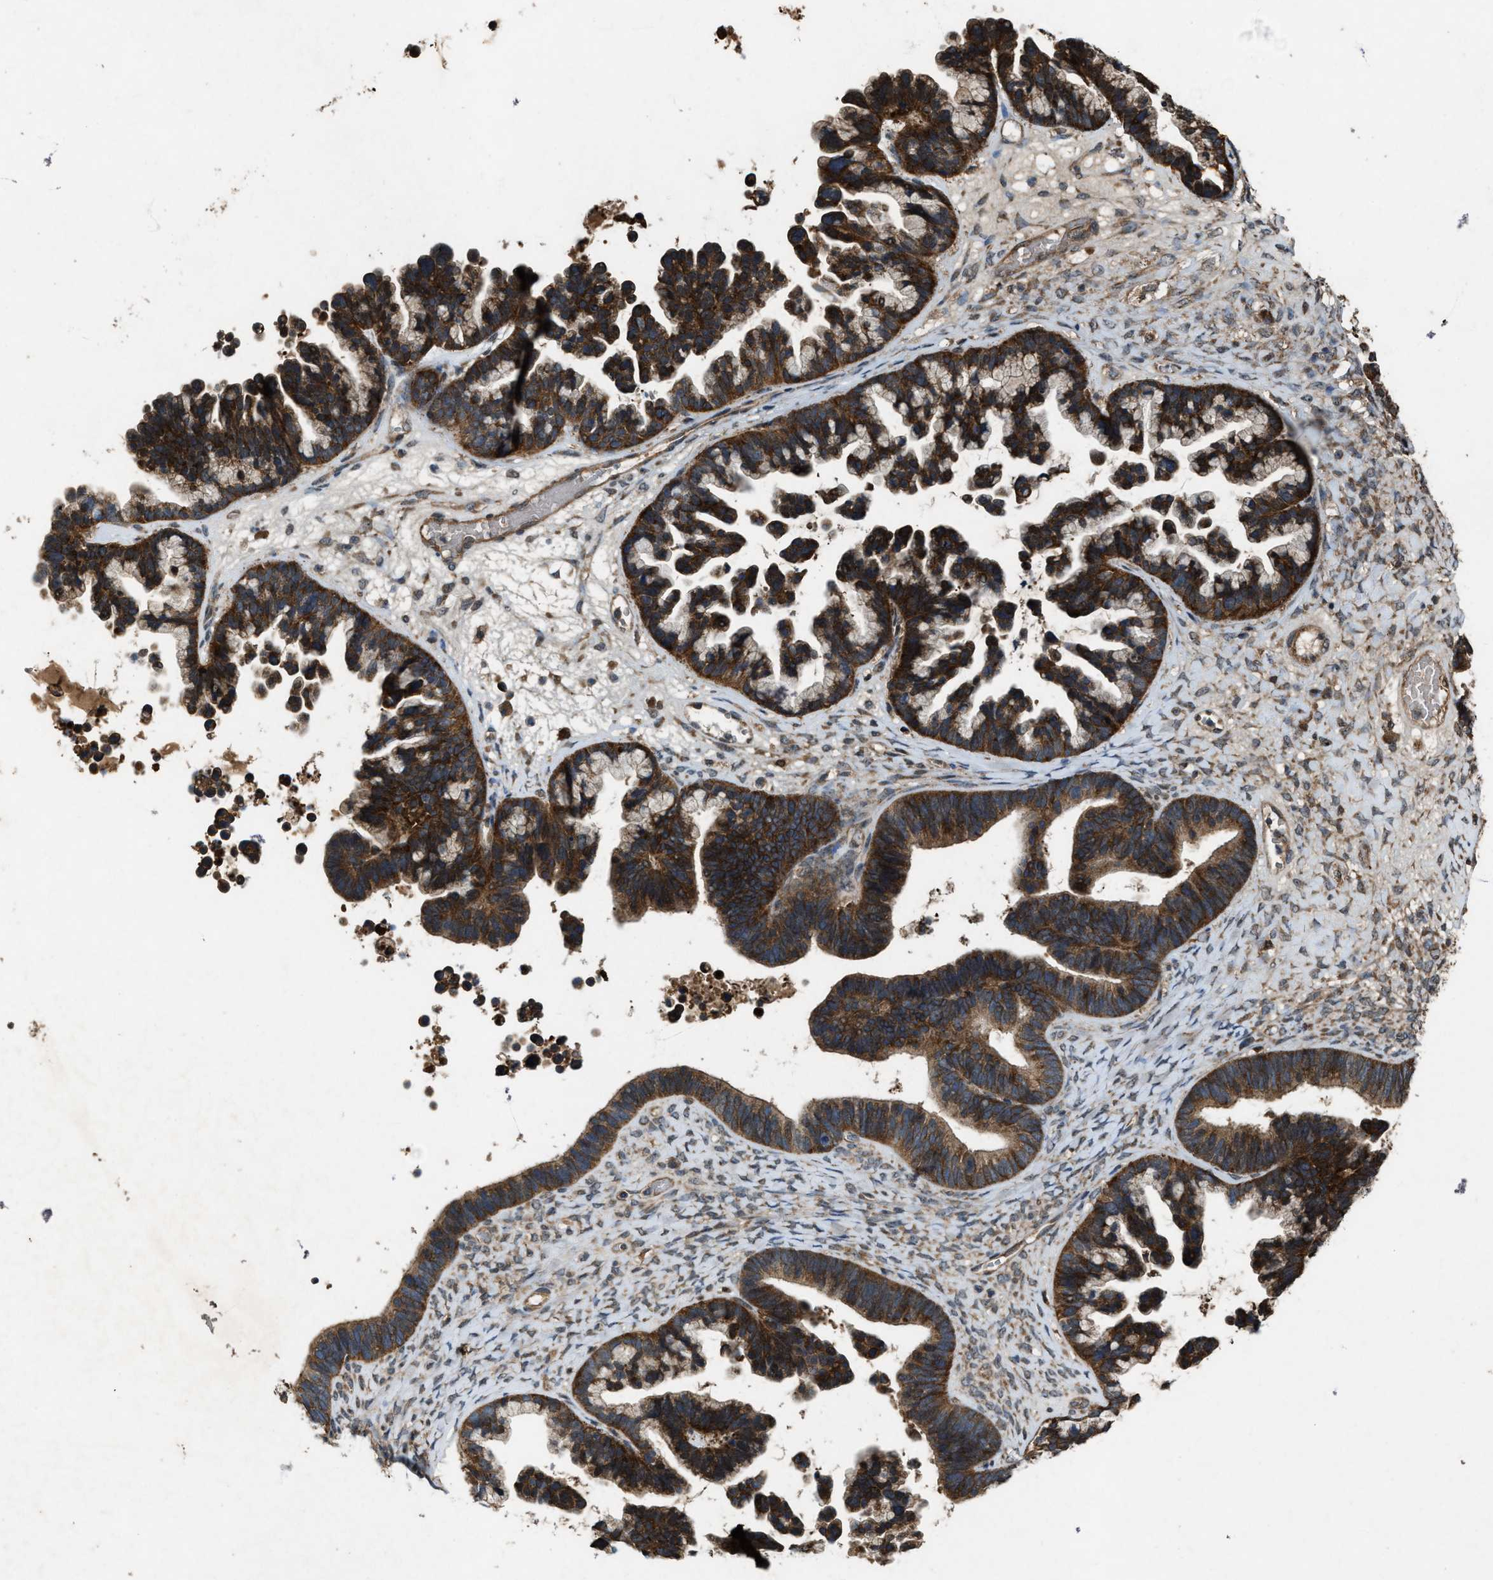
{"staining": {"intensity": "strong", "quantity": ">75%", "location": "cytoplasmic/membranous"}, "tissue": "ovarian cancer", "cell_type": "Tumor cells", "image_type": "cancer", "snomed": [{"axis": "morphology", "description": "Cystadenocarcinoma, serous, NOS"}, {"axis": "topography", "description": "Ovary"}], "caption": "Tumor cells display high levels of strong cytoplasmic/membranous expression in about >75% of cells in human ovarian cancer.", "gene": "PDP2", "patient": {"sex": "female", "age": 56}}